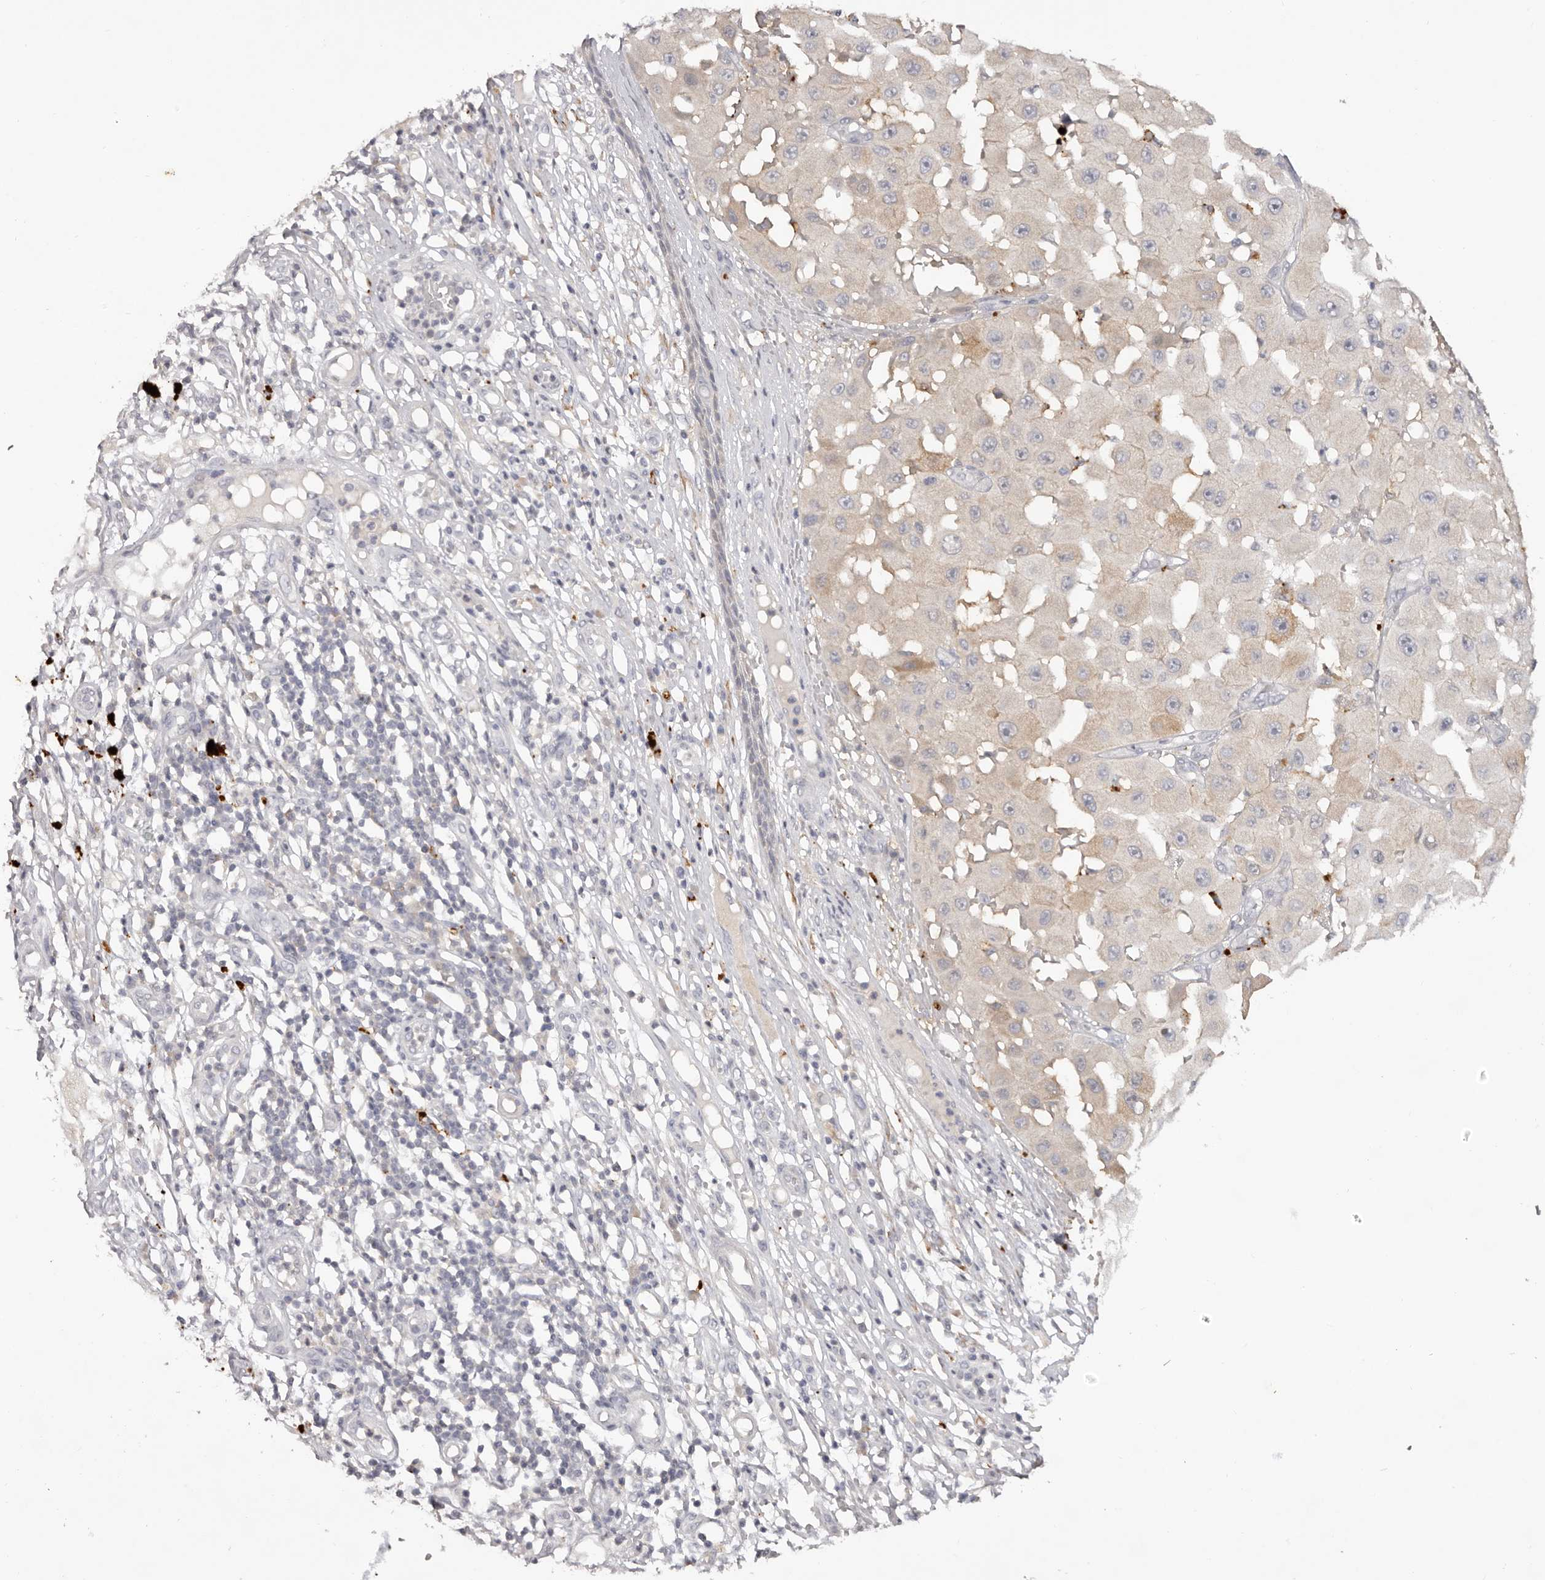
{"staining": {"intensity": "negative", "quantity": "none", "location": "none"}, "tissue": "melanoma", "cell_type": "Tumor cells", "image_type": "cancer", "snomed": [{"axis": "morphology", "description": "Malignant melanoma, NOS"}, {"axis": "topography", "description": "Skin"}], "caption": "Immunohistochemical staining of melanoma exhibits no significant positivity in tumor cells. Brightfield microscopy of immunohistochemistry stained with DAB (3,3'-diaminobenzidine) (brown) and hematoxylin (blue), captured at high magnification.", "gene": "SCUBE2", "patient": {"sex": "female", "age": 81}}